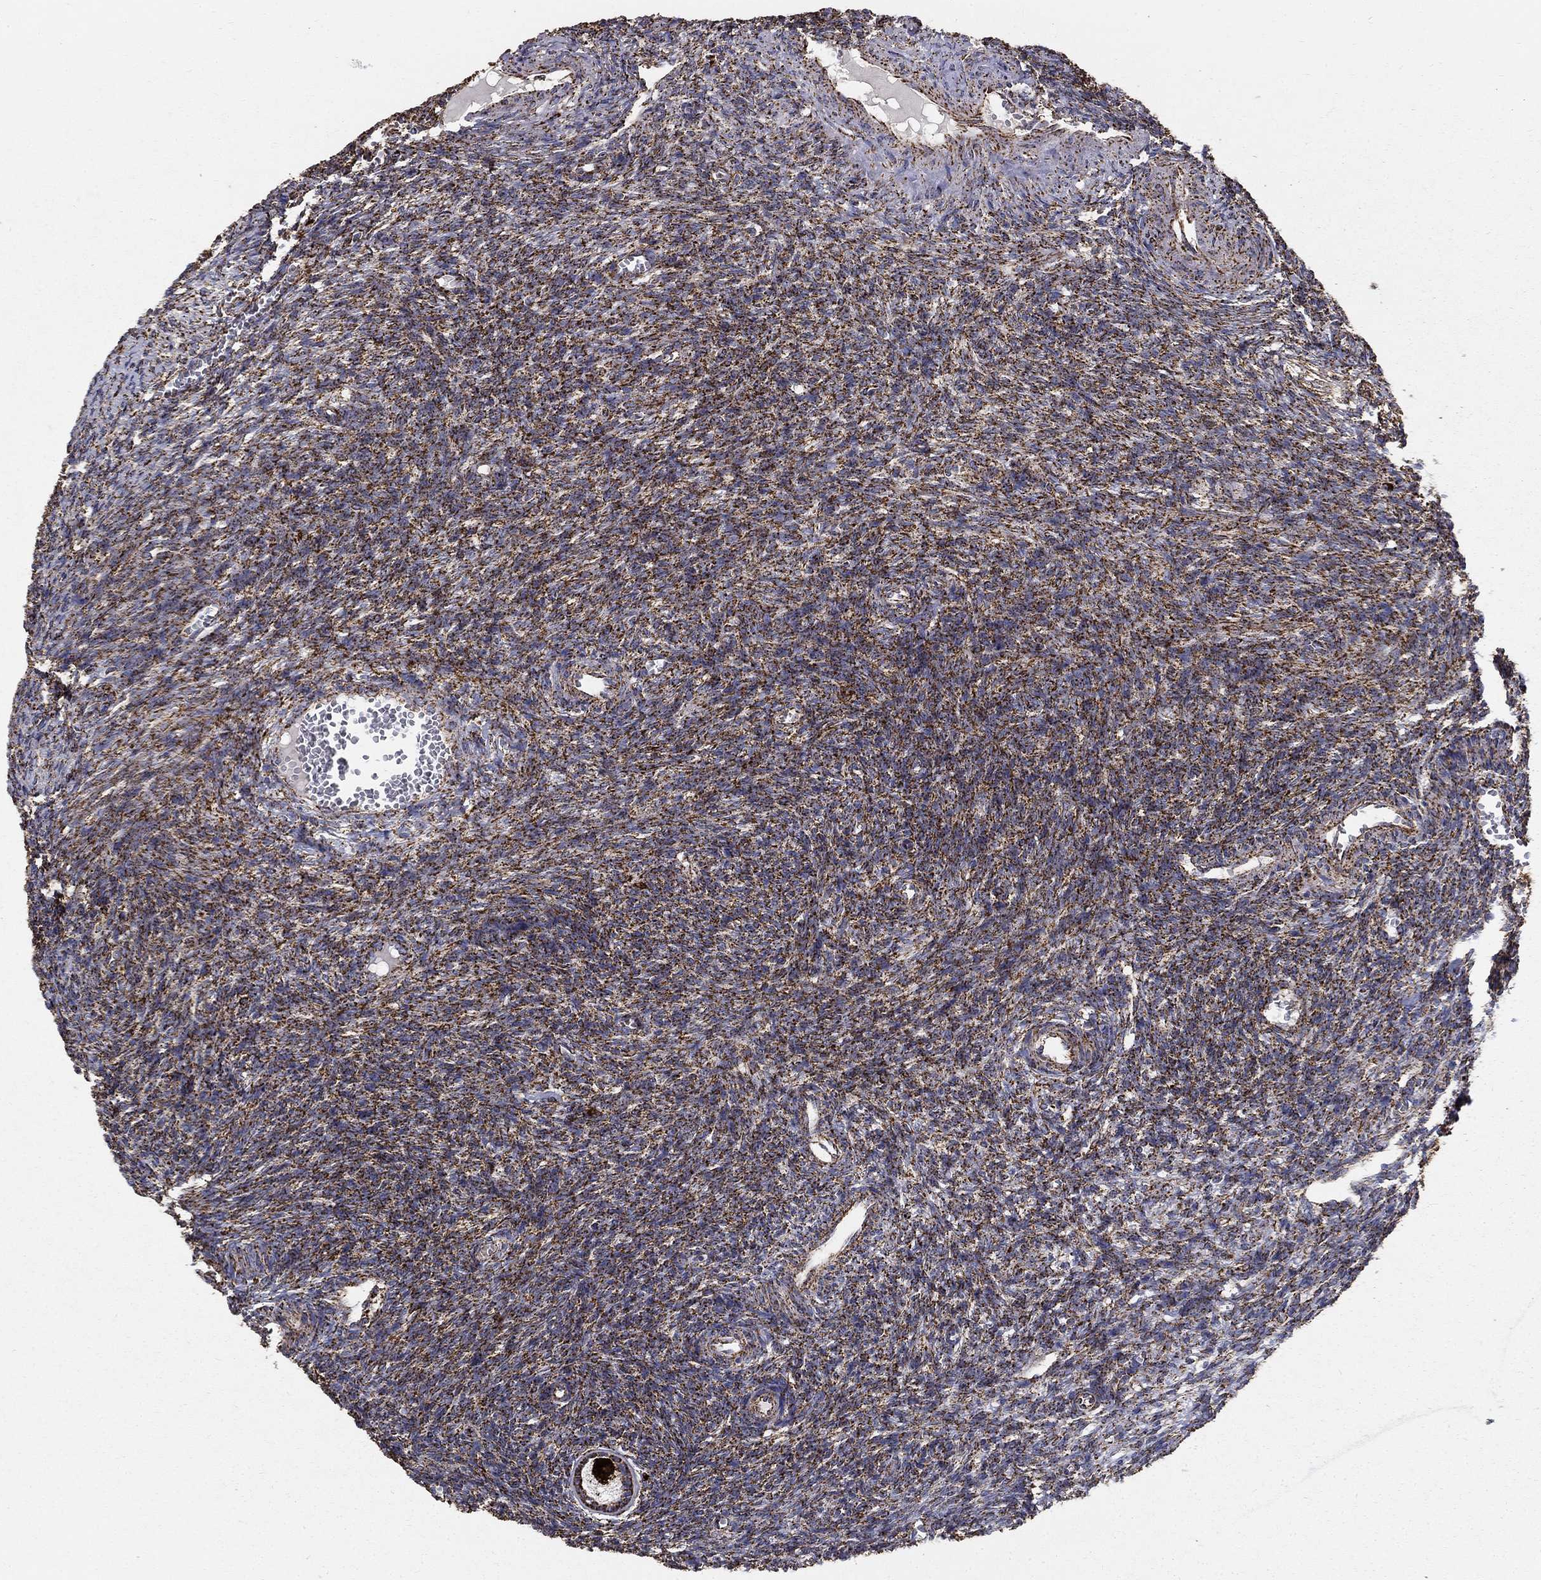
{"staining": {"intensity": "strong", "quantity": ">75%", "location": "cytoplasmic/membranous"}, "tissue": "ovary", "cell_type": "Follicle cells", "image_type": "normal", "snomed": [{"axis": "morphology", "description": "Normal tissue, NOS"}, {"axis": "topography", "description": "Ovary"}], "caption": "Follicle cells show high levels of strong cytoplasmic/membranous positivity in approximately >75% of cells in benign ovary.", "gene": "GCSH", "patient": {"sex": "female", "age": 27}}